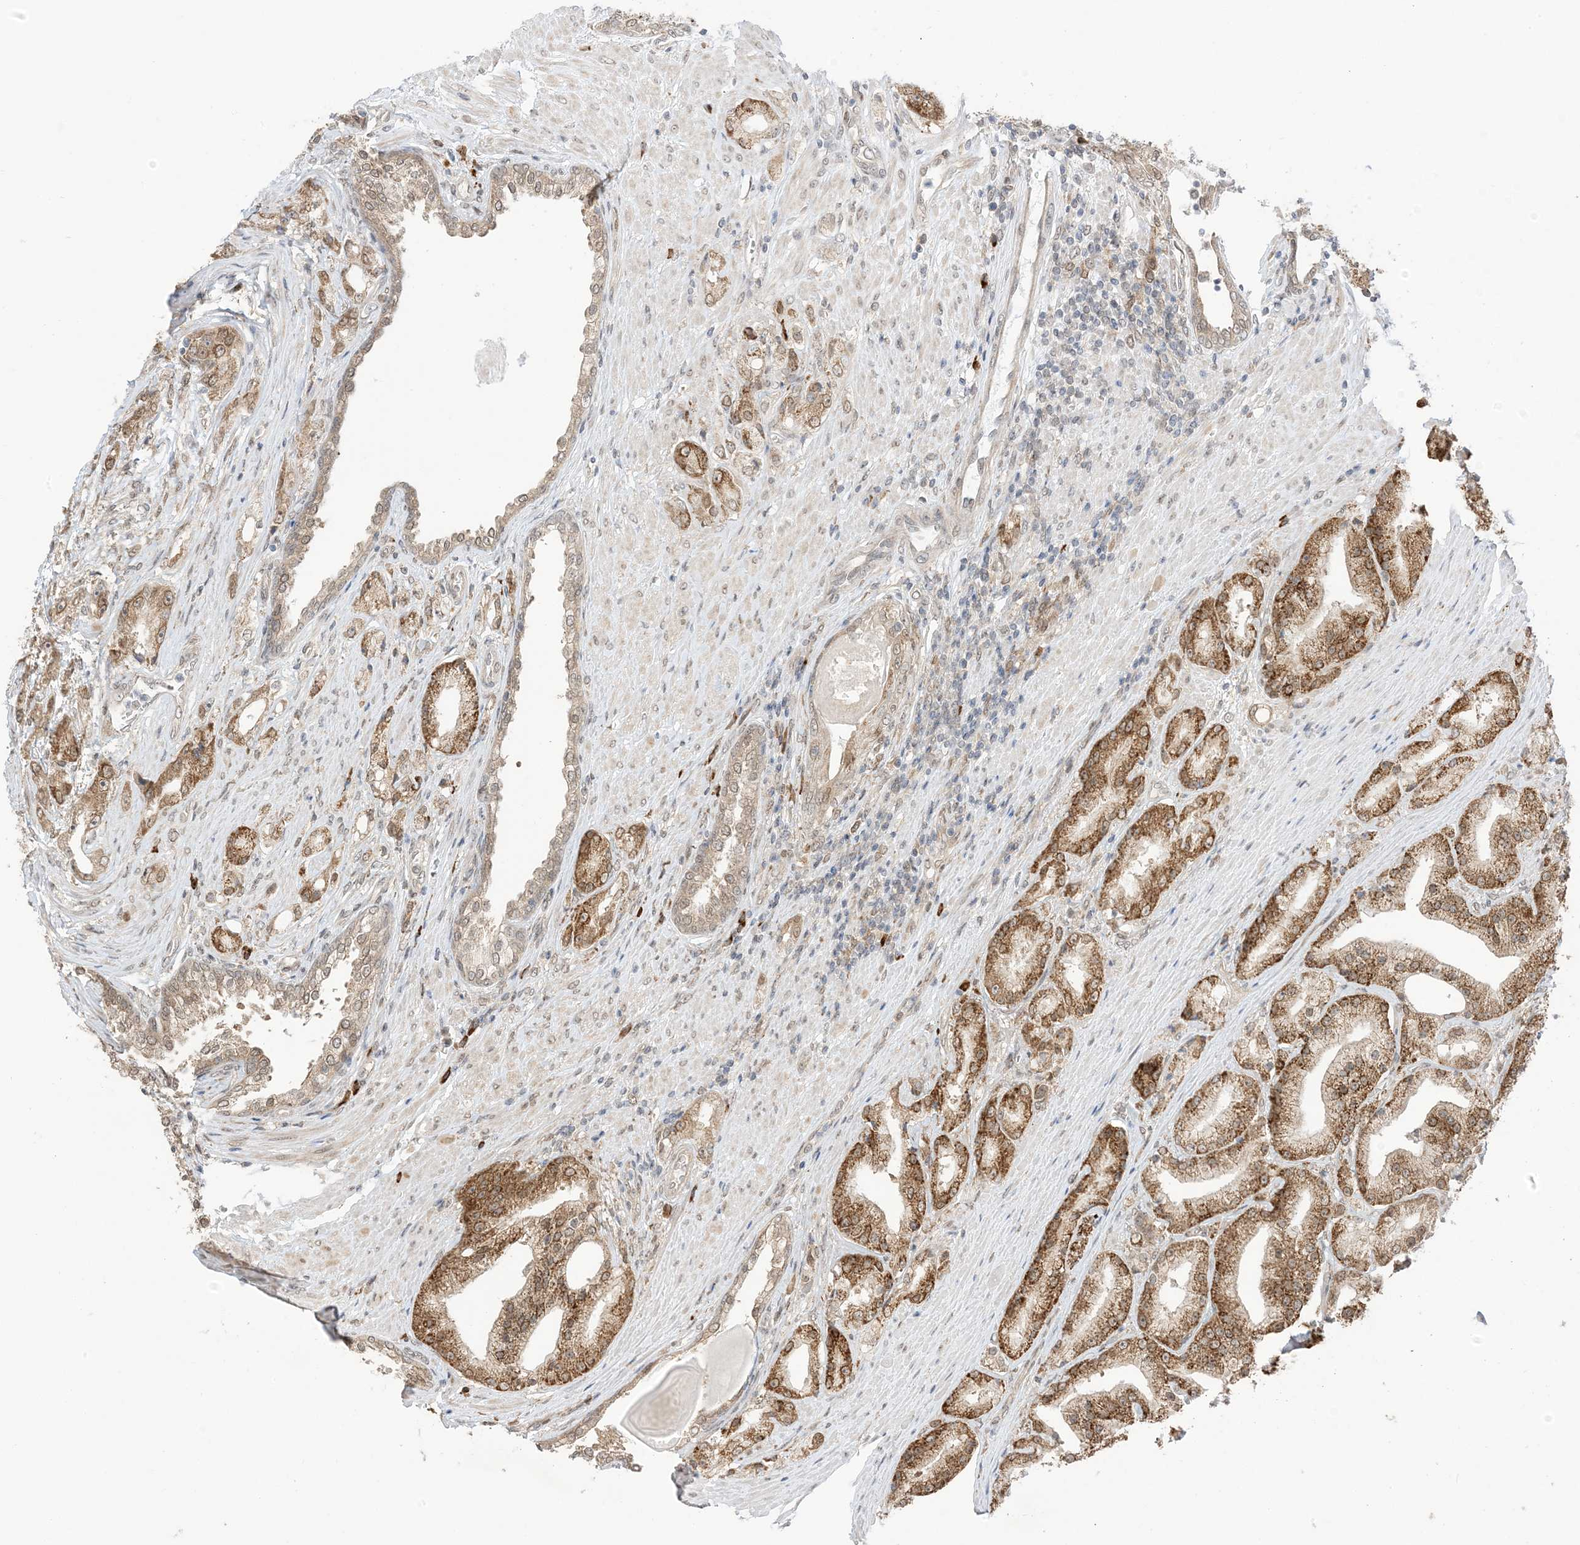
{"staining": {"intensity": "strong", "quantity": ">75%", "location": "cytoplasmic/membranous"}, "tissue": "prostate cancer", "cell_type": "Tumor cells", "image_type": "cancer", "snomed": [{"axis": "morphology", "description": "Adenocarcinoma, Low grade"}, {"axis": "topography", "description": "Prostate"}], "caption": "Adenocarcinoma (low-grade) (prostate) stained for a protein (brown) demonstrates strong cytoplasmic/membranous positive expression in approximately >75% of tumor cells.", "gene": "UBE2E2", "patient": {"sex": "male", "age": 67}}